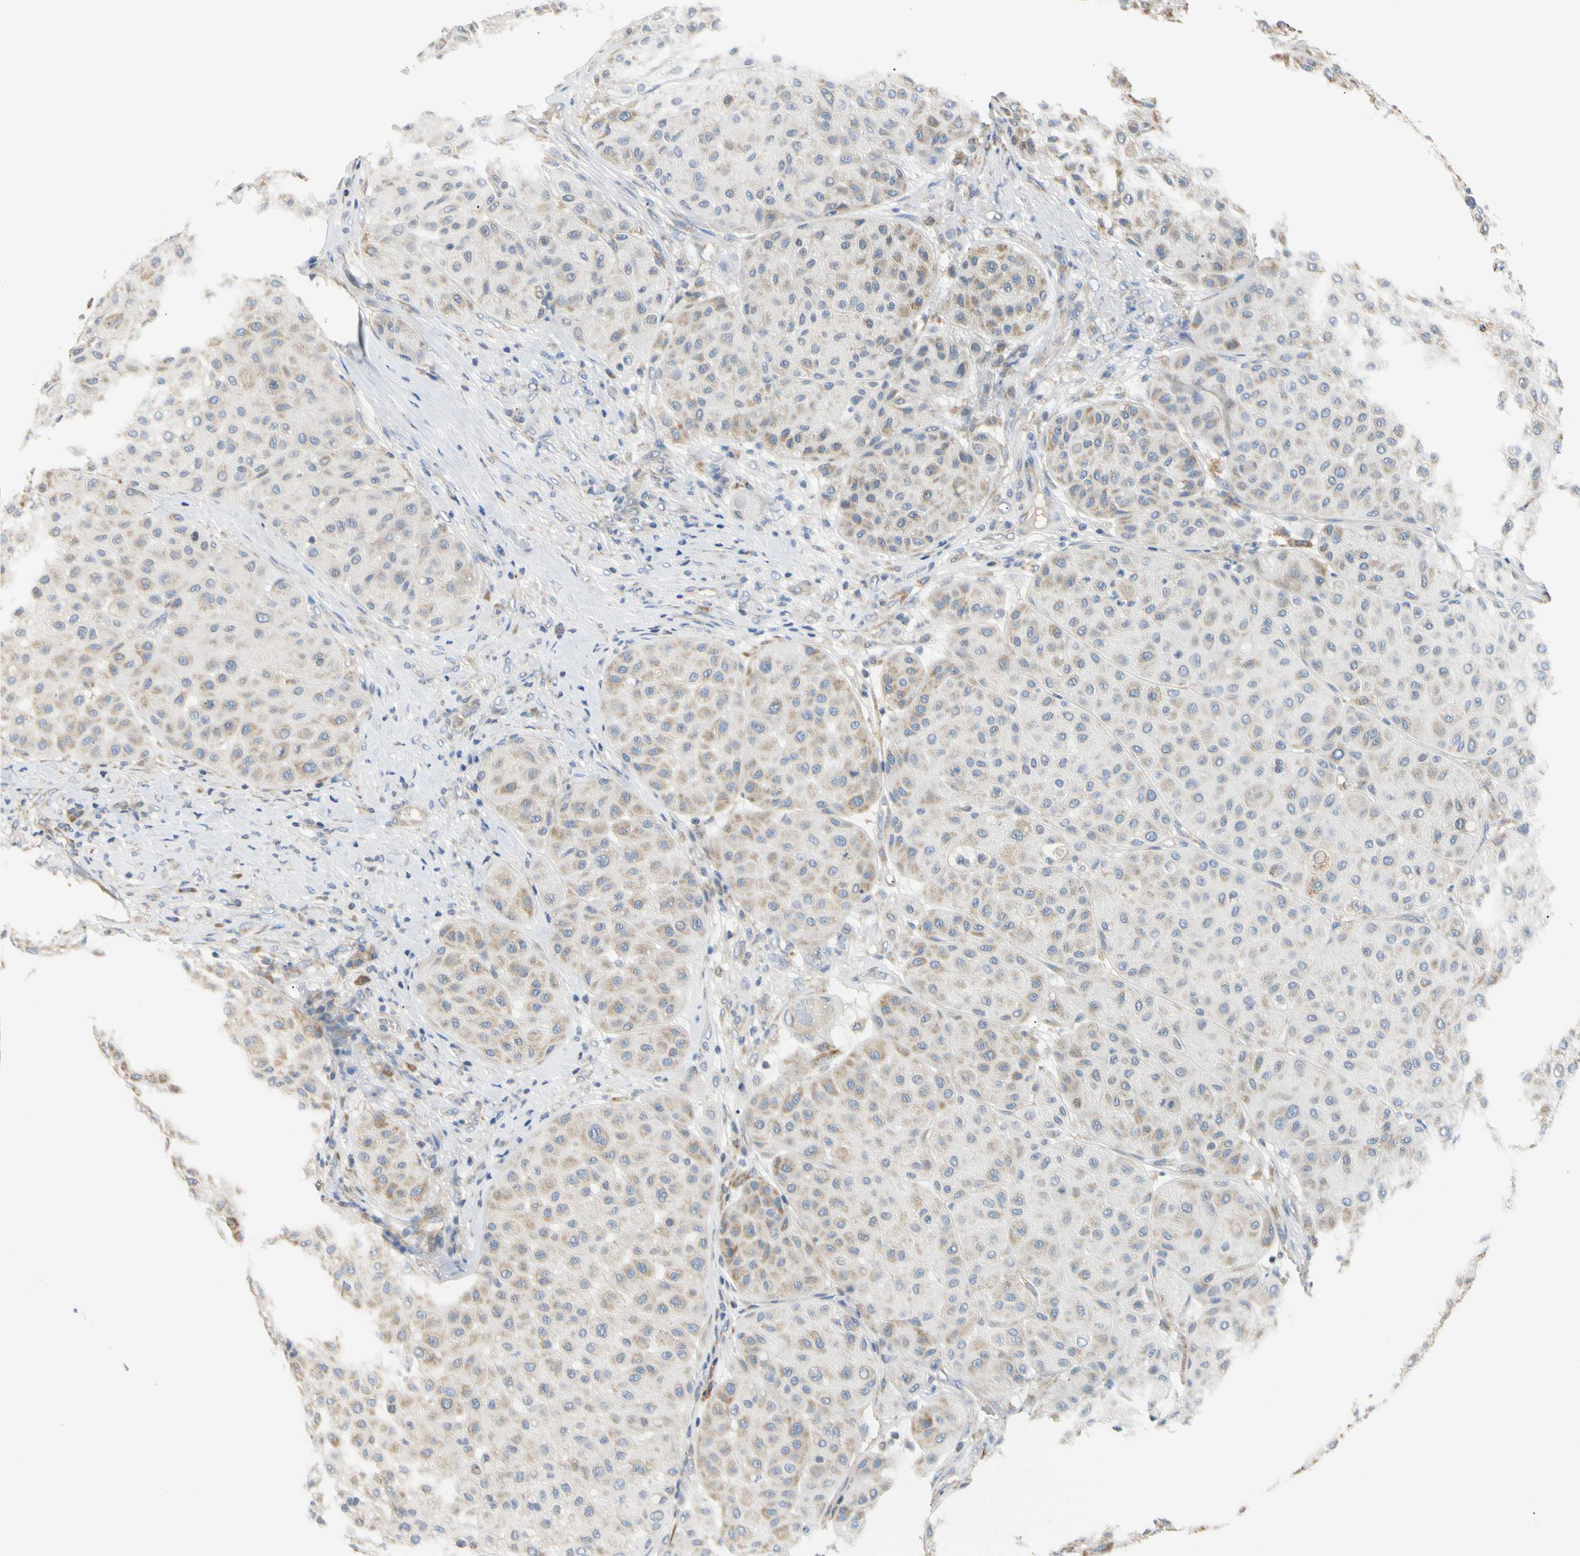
{"staining": {"intensity": "weak", "quantity": "<25%", "location": "cytoplasmic/membranous"}, "tissue": "melanoma", "cell_type": "Tumor cells", "image_type": "cancer", "snomed": [{"axis": "morphology", "description": "Normal tissue, NOS"}, {"axis": "morphology", "description": "Malignant melanoma, Metastatic site"}, {"axis": "topography", "description": "Skin"}], "caption": "High magnification brightfield microscopy of melanoma stained with DAB (brown) and counterstained with hematoxylin (blue): tumor cells show no significant staining. (DAB immunohistochemistry, high magnification).", "gene": "PLGRKT", "patient": {"sex": "male", "age": 41}}